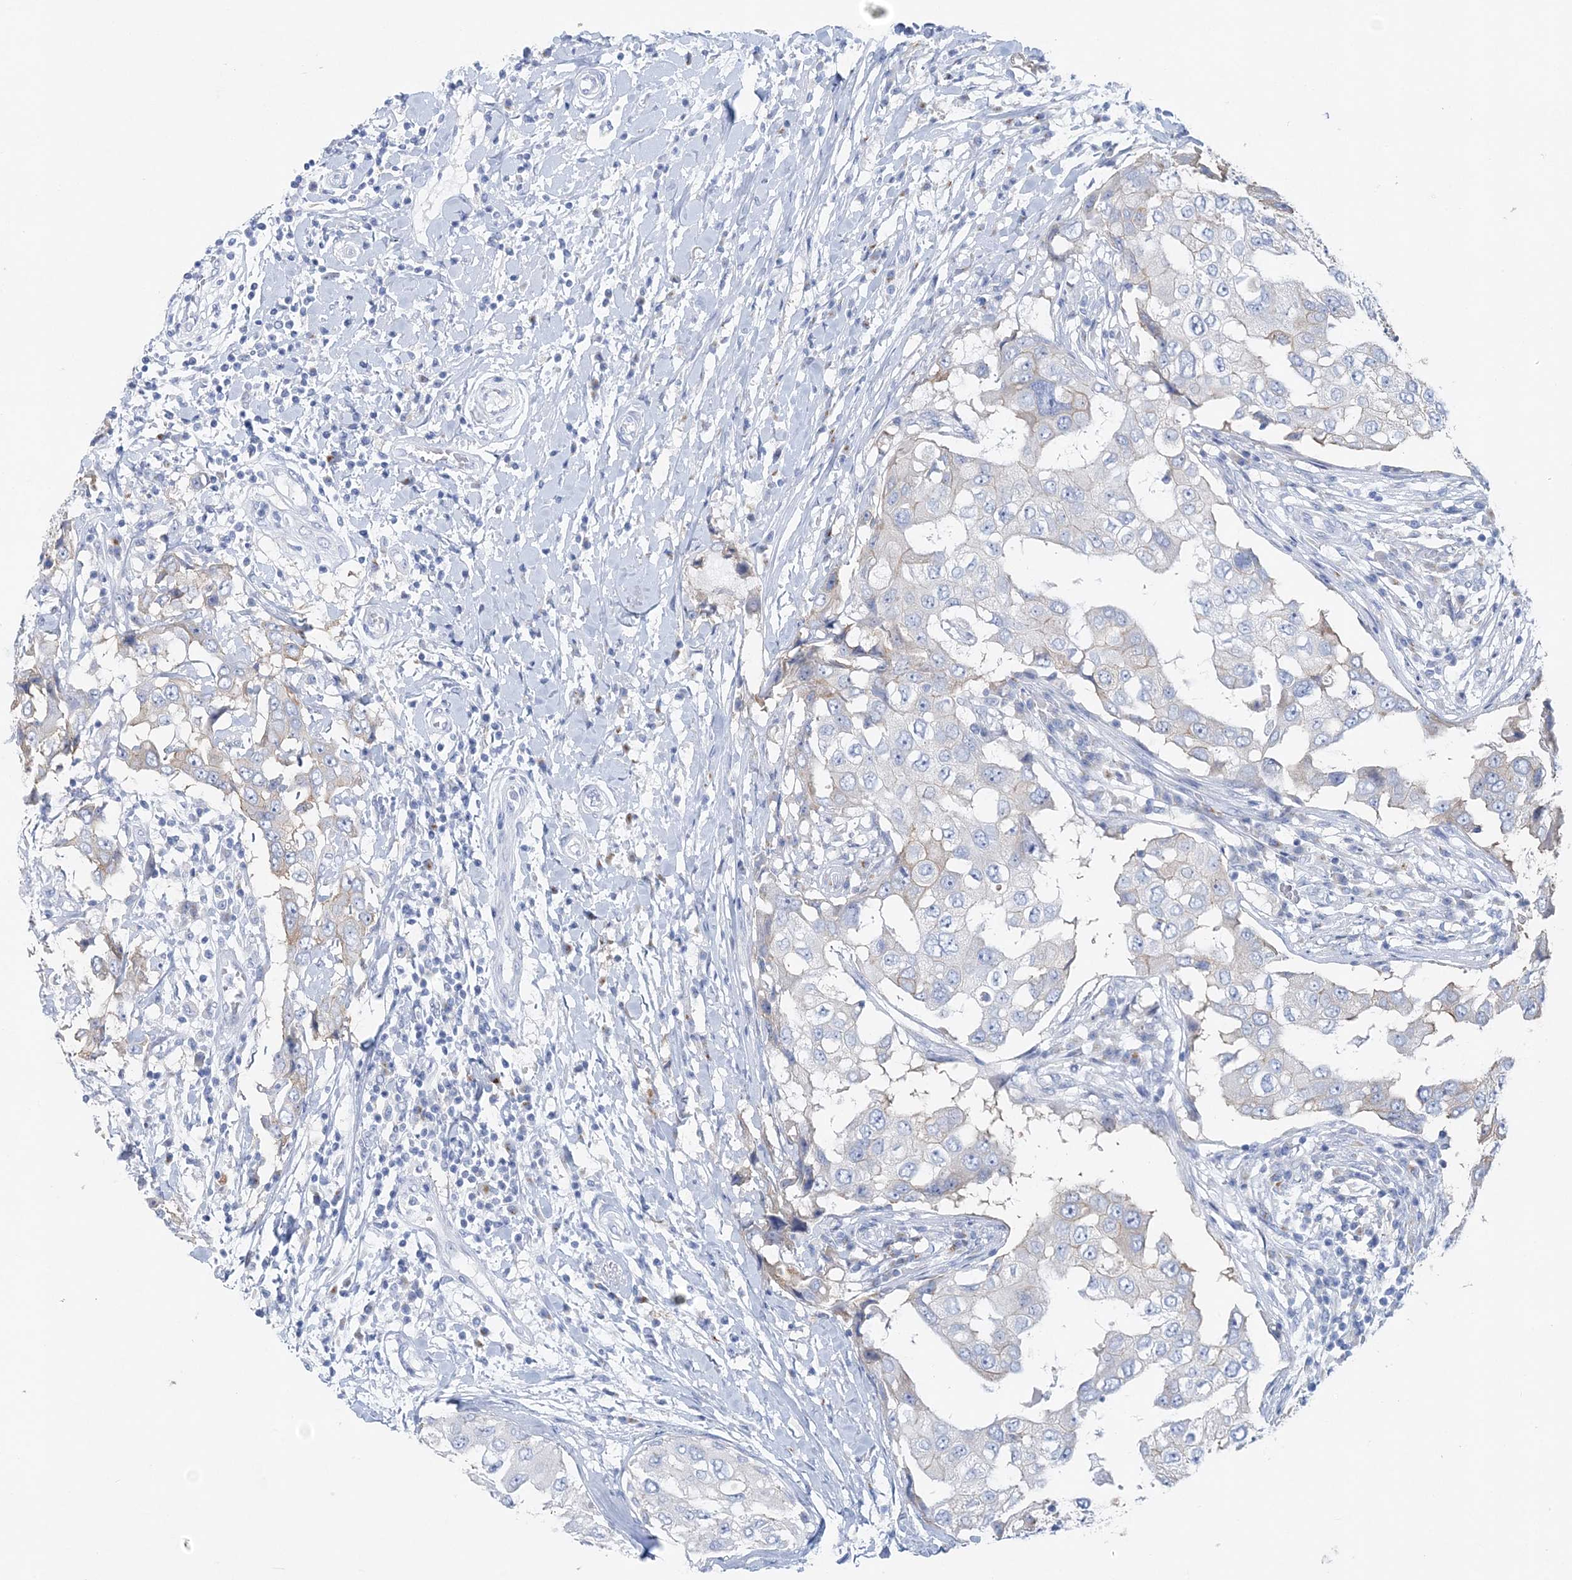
{"staining": {"intensity": "negative", "quantity": "none", "location": "none"}, "tissue": "breast cancer", "cell_type": "Tumor cells", "image_type": "cancer", "snomed": [{"axis": "morphology", "description": "Duct carcinoma"}, {"axis": "topography", "description": "Breast"}], "caption": "IHC of breast cancer (intraductal carcinoma) exhibits no positivity in tumor cells. Nuclei are stained in blue.", "gene": "SLC5A6", "patient": {"sex": "female", "age": 27}}